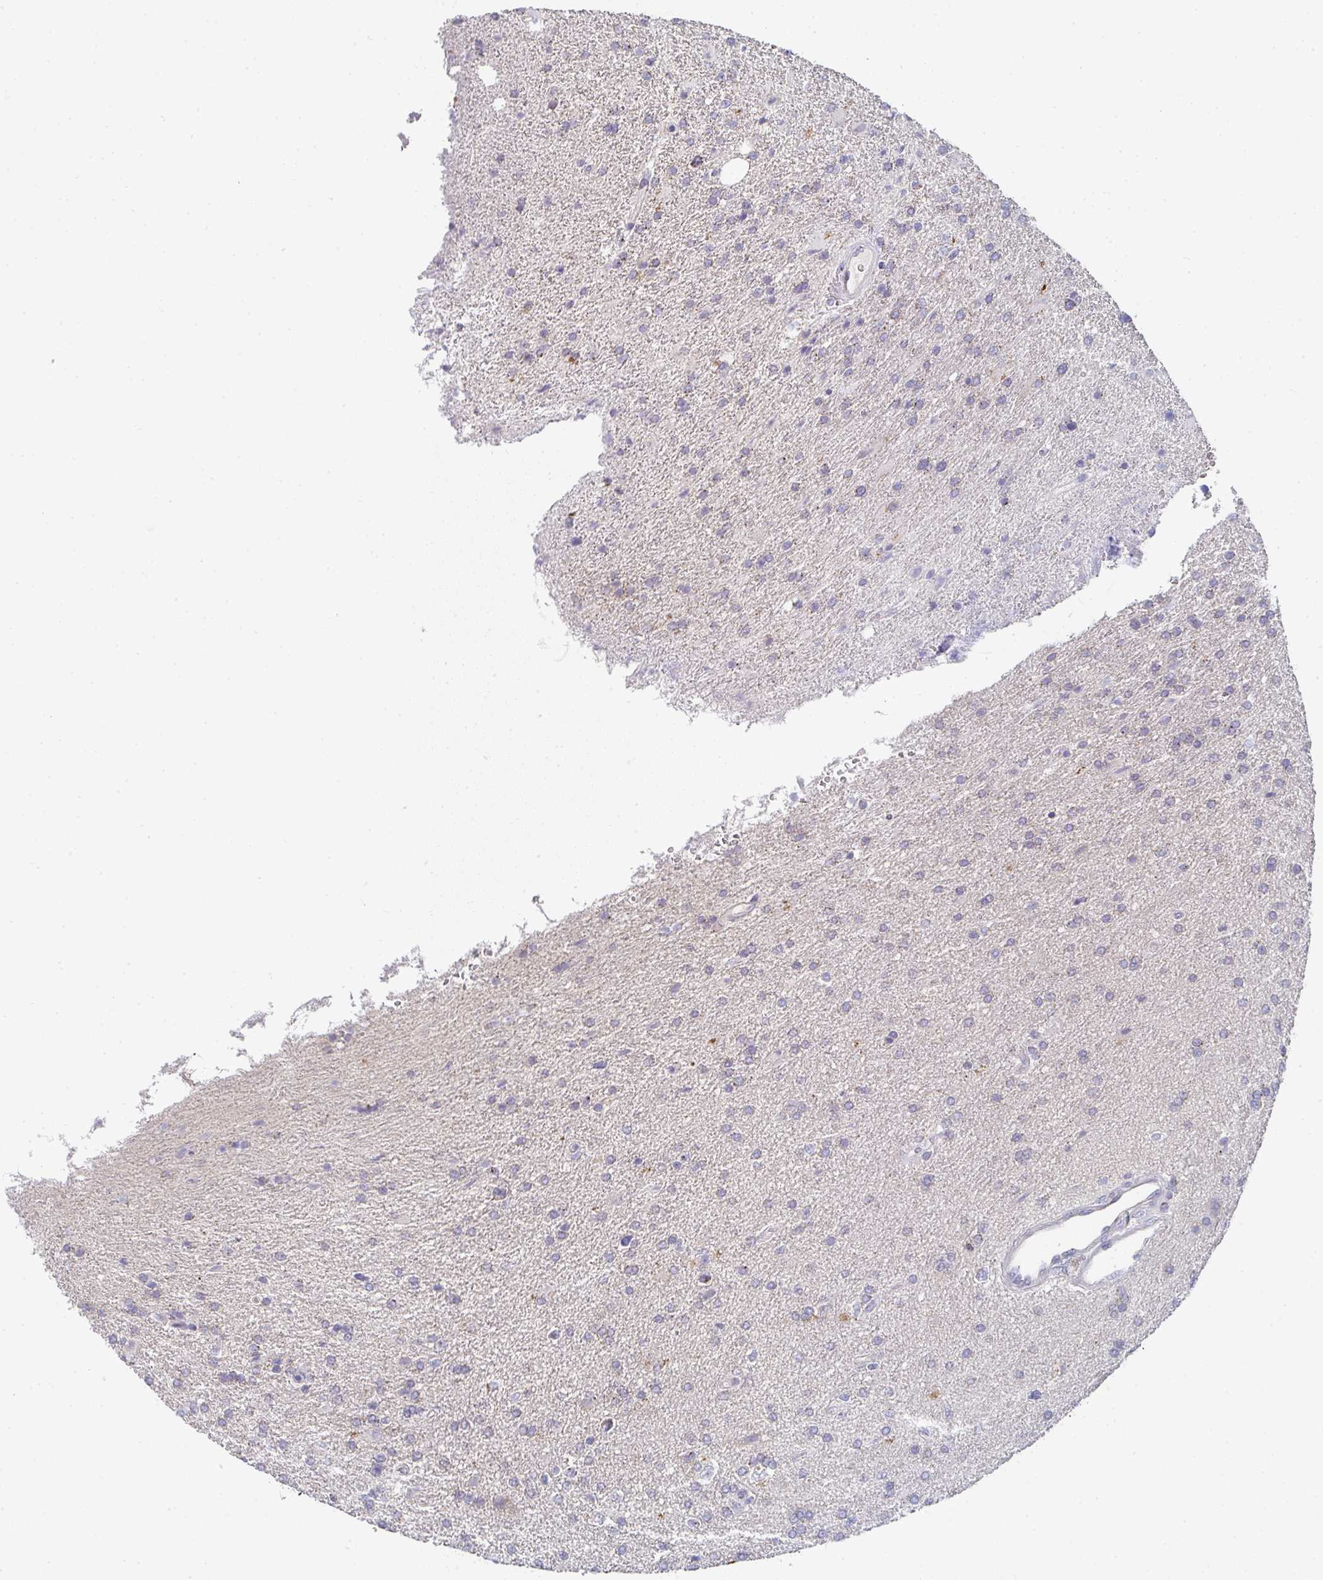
{"staining": {"intensity": "weak", "quantity": "<25%", "location": "cytoplasmic/membranous"}, "tissue": "glioma", "cell_type": "Tumor cells", "image_type": "cancer", "snomed": [{"axis": "morphology", "description": "Glioma, malignant, High grade"}, {"axis": "topography", "description": "Brain"}], "caption": "There is no significant expression in tumor cells of malignant high-grade glioma.", "gene": "CHMP5", "patient": {"sex": "male", "age": 56}}